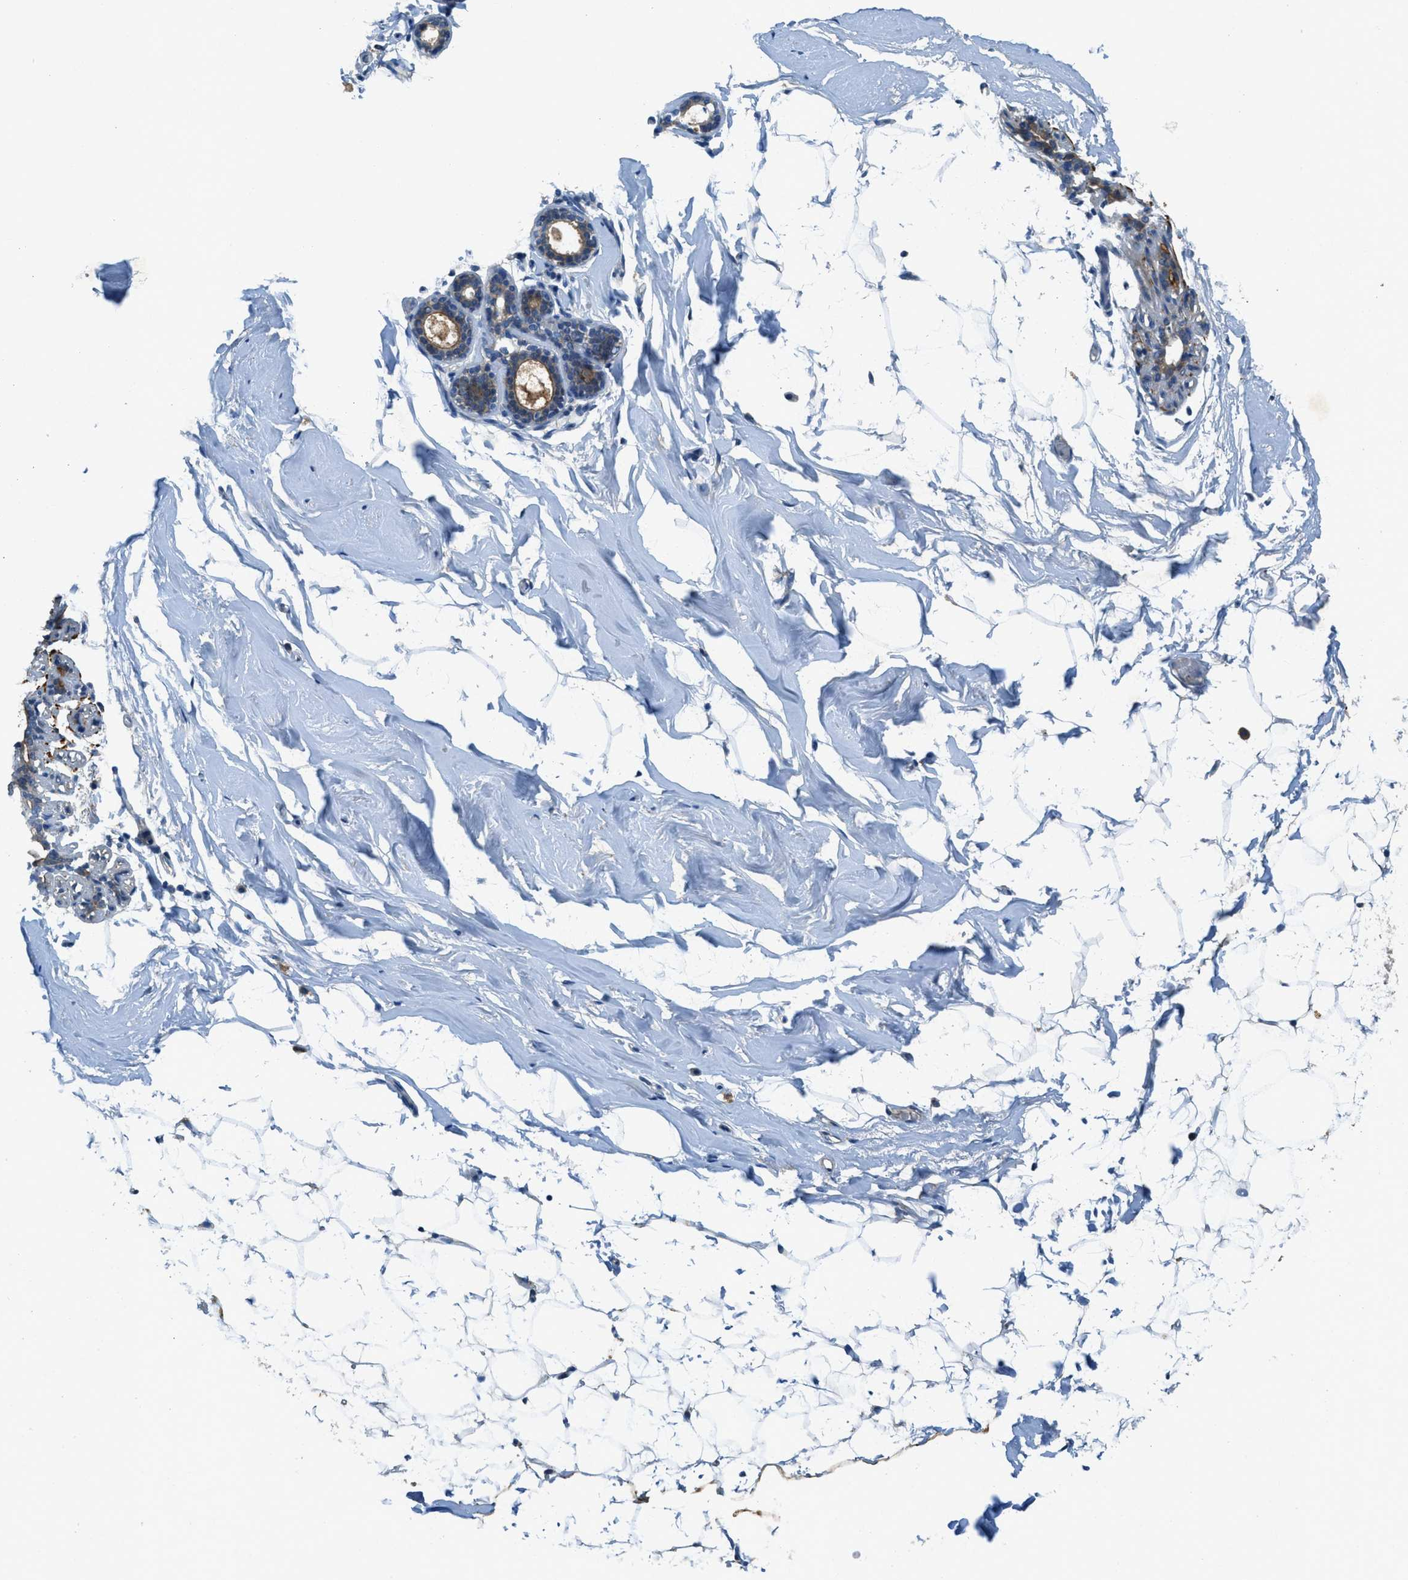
{"staining": {"intensity": "negative", "quantity": "none", "location": "none"}, "tissue": "adipose tissue", "cell_type": "Adipocytes", "image_type": "normal", "snomed": [{"axis": "morphology", "description": "Normal tissue, NOS"}, {"axis": "topography", "description": "Breast"}, {"axis": "topography", "description": "Soft tissue"}], "caption": "Immunohistochemical staining of unremarkable human adipose tissue displays no significant positivity in adipocytes.", "gene": "SNX14", "patient": {"sex": "female", "age": 75}}